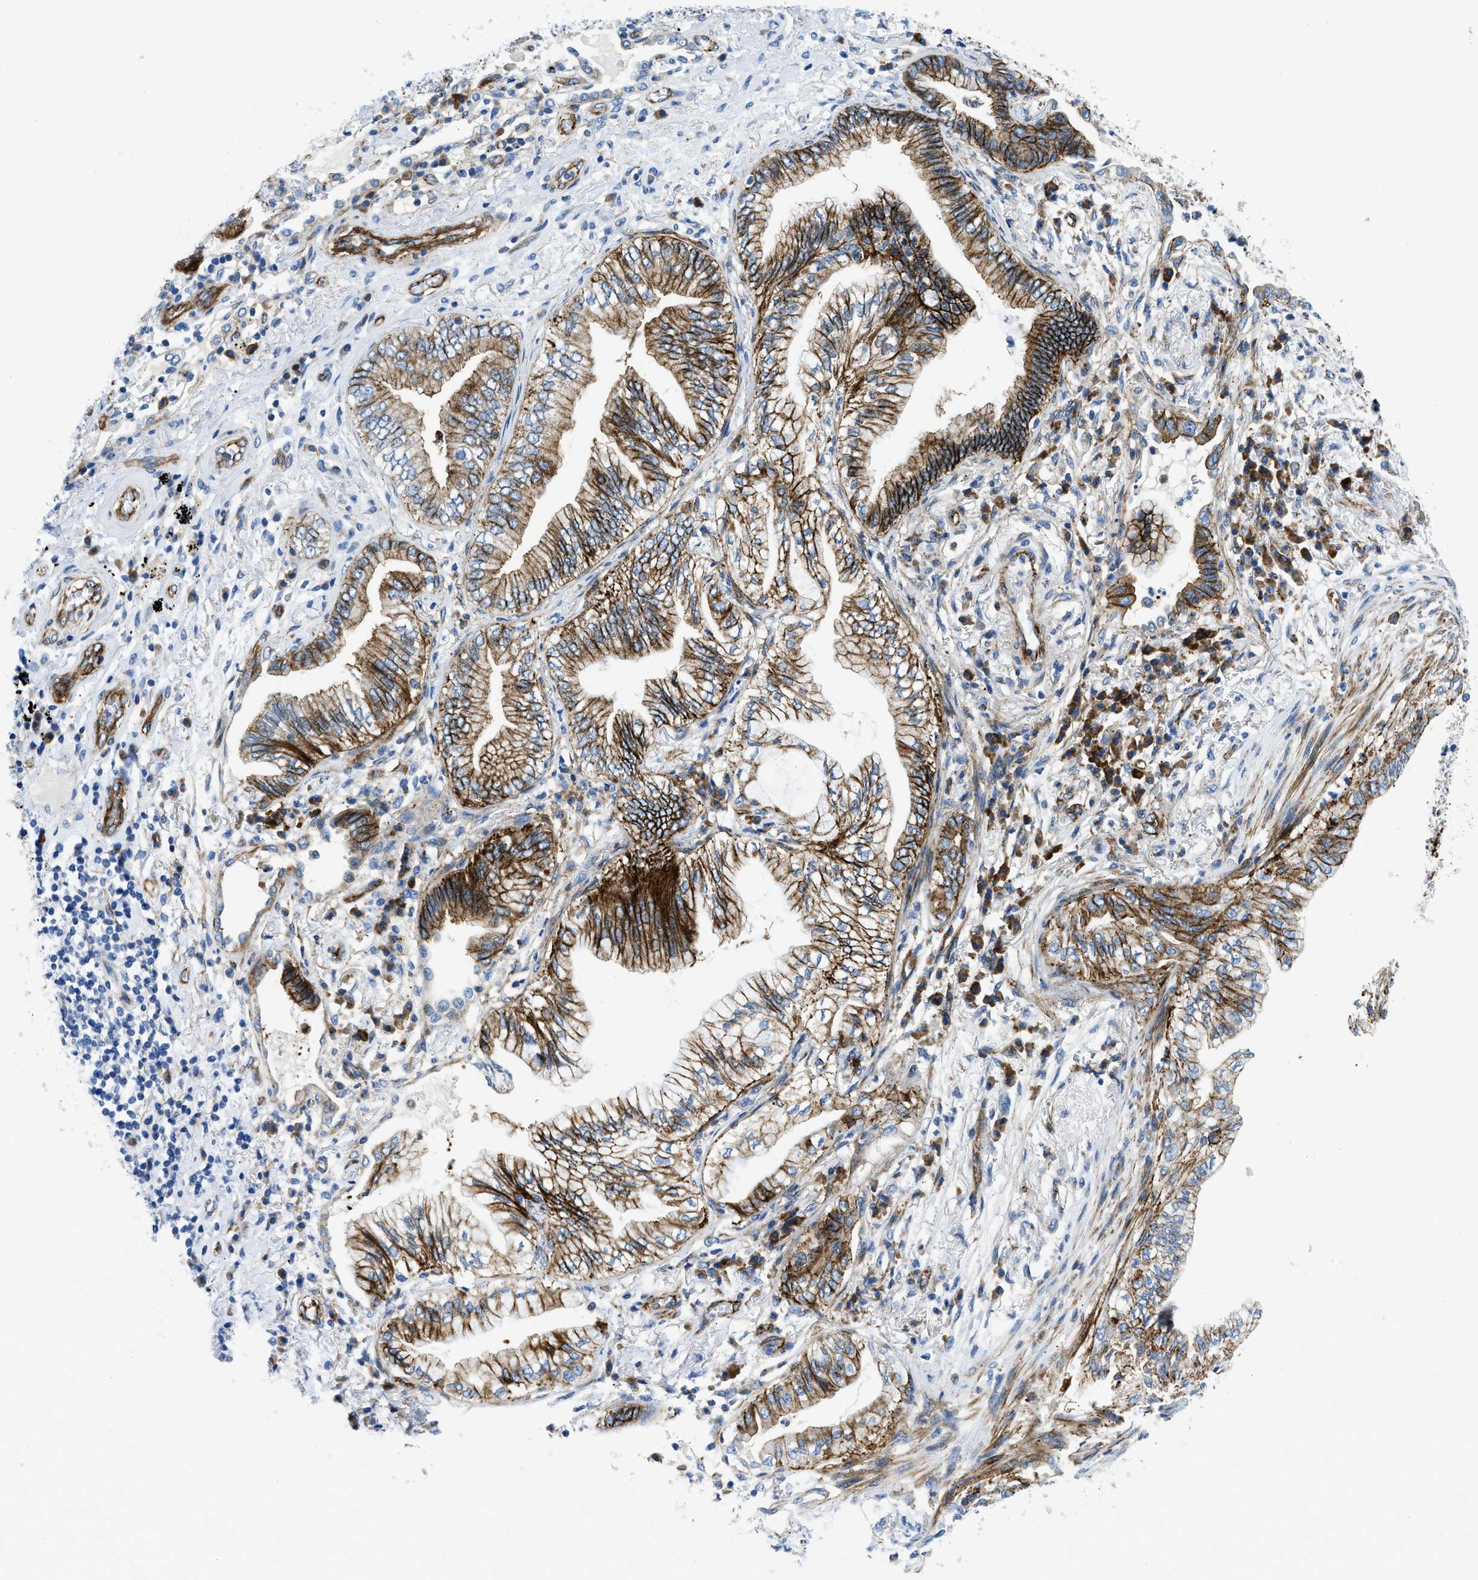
{"staining": {"intensity": "strong", "quantity": ">75%", "location": "cytoplasmic/membranous"}, "tissue": "lung cancer", "cell_type": "Tumor cells", "image_type": "cancer", "snomed": [{"axis": "morphology", "description": "Normal tissue, NOS"}, {"axis": "morphology", "description": "Adenocarcinoma, NOS"}, {"axis": "topography", "description": "Bronchus"}, {"axis": "topography", "description": "Lung"}], "caption": "This micrograph reveals immunohistochemistry (IHC) staining of human lung cancer, with high strong cytoplasmic/membranous expression in approximately >75% of tumor cells.", "gene": "CUTA", "patient": {"sex": "female", "age": 70}}